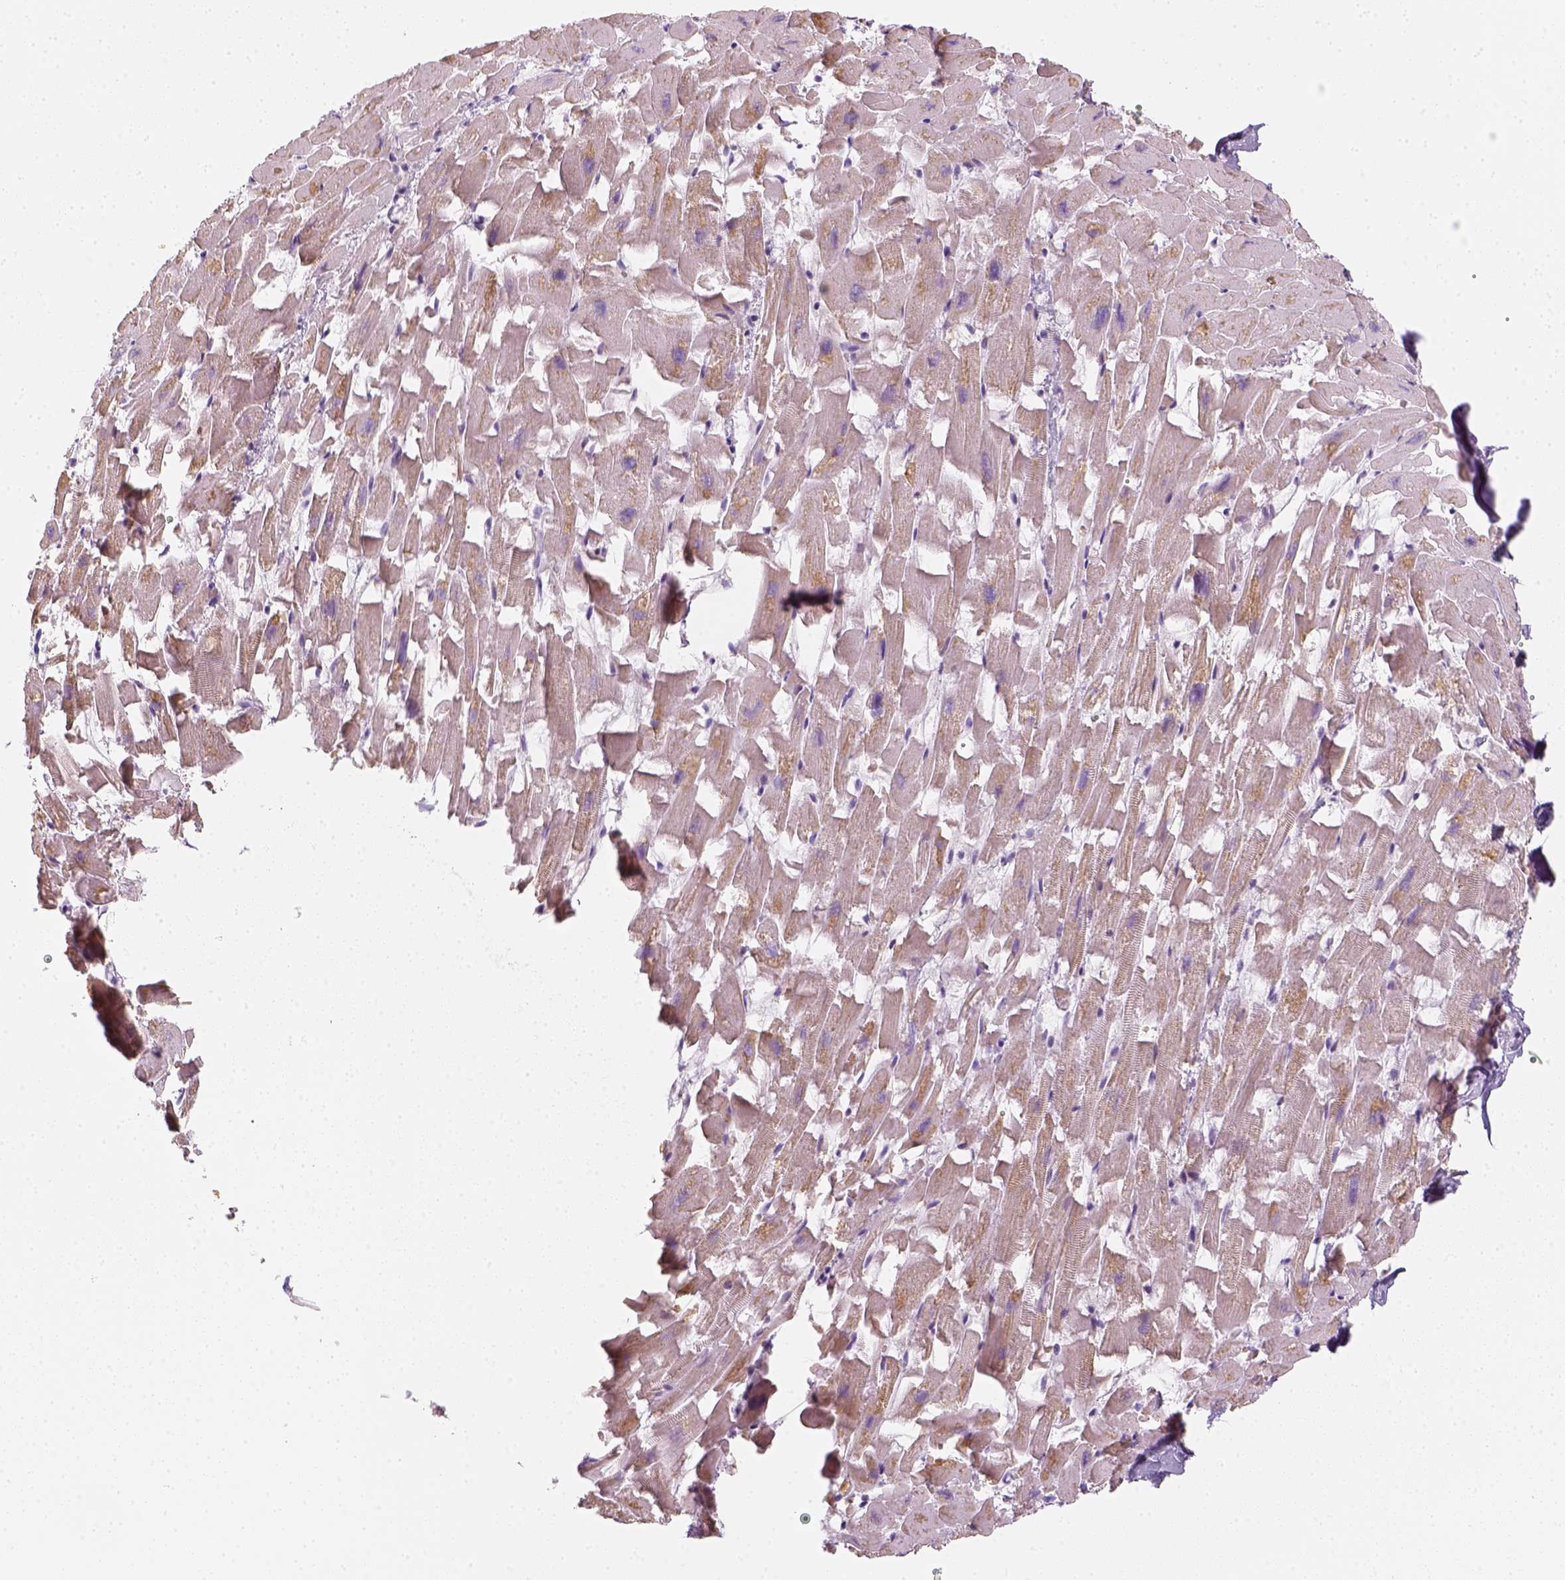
{"staining": {"intensity": "weak", "quantity": ">75%", "location": "cytoplasmic/membranous"}, "tissue": "heart muscle", "cell_type": "Cardiomyocytes", "image_type": "normal", "snomed": [{"axis": "morphology", "description": "Normal tissue, NOS"}, {"axis": "topography", "description": "Heart"}], "caption": "Immunohistochemical staining of unremarkable human heart muscle displays >75% levels of weak cytoplasmic/membranous protein positivity in about >75% of cardiomyocytes.", "gene": "AWAT2", "patient": {"sex": "female", "age": 64}}